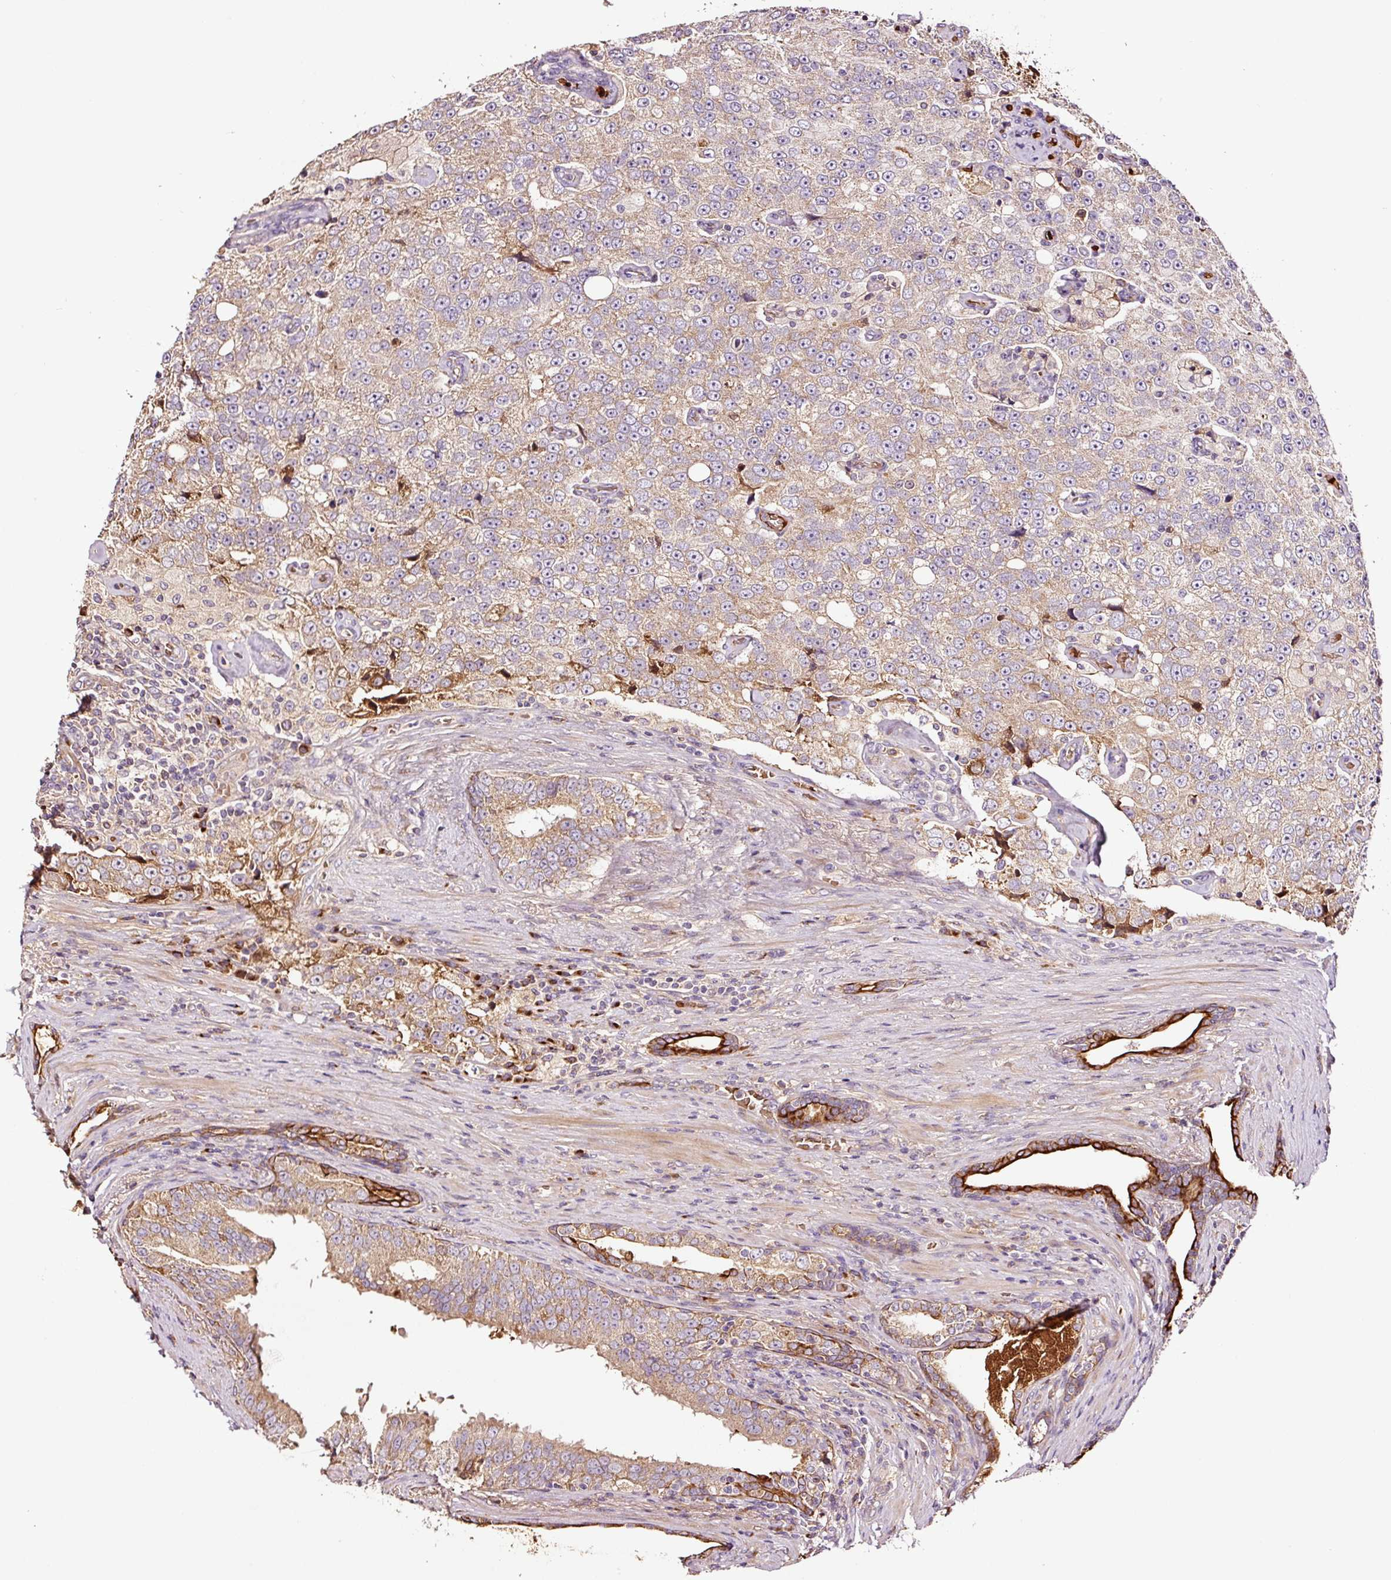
{"staining": {"intensity": "moderate", "quantity": "<25%", "location": "cytoplasmic/membranous"}, "tissue": "prostate cancer", "cell_type": "Tumor cells", "image_type": "cancer", "snomed": [{"axis": "morphology", "description": "Adenocarcinoma, High grade"}, {"axis": "topography", "description": "Prostate"}], "caption": "Prostate cancer (adenocarcinoma (high-grade)) stained with a brown dye displays moderate cytoplasmic/membranous positive staining in approximately <25% of tumor cells.", "gene": "PGLYRP2", "patient": {"sex": "male", "age": 70}}